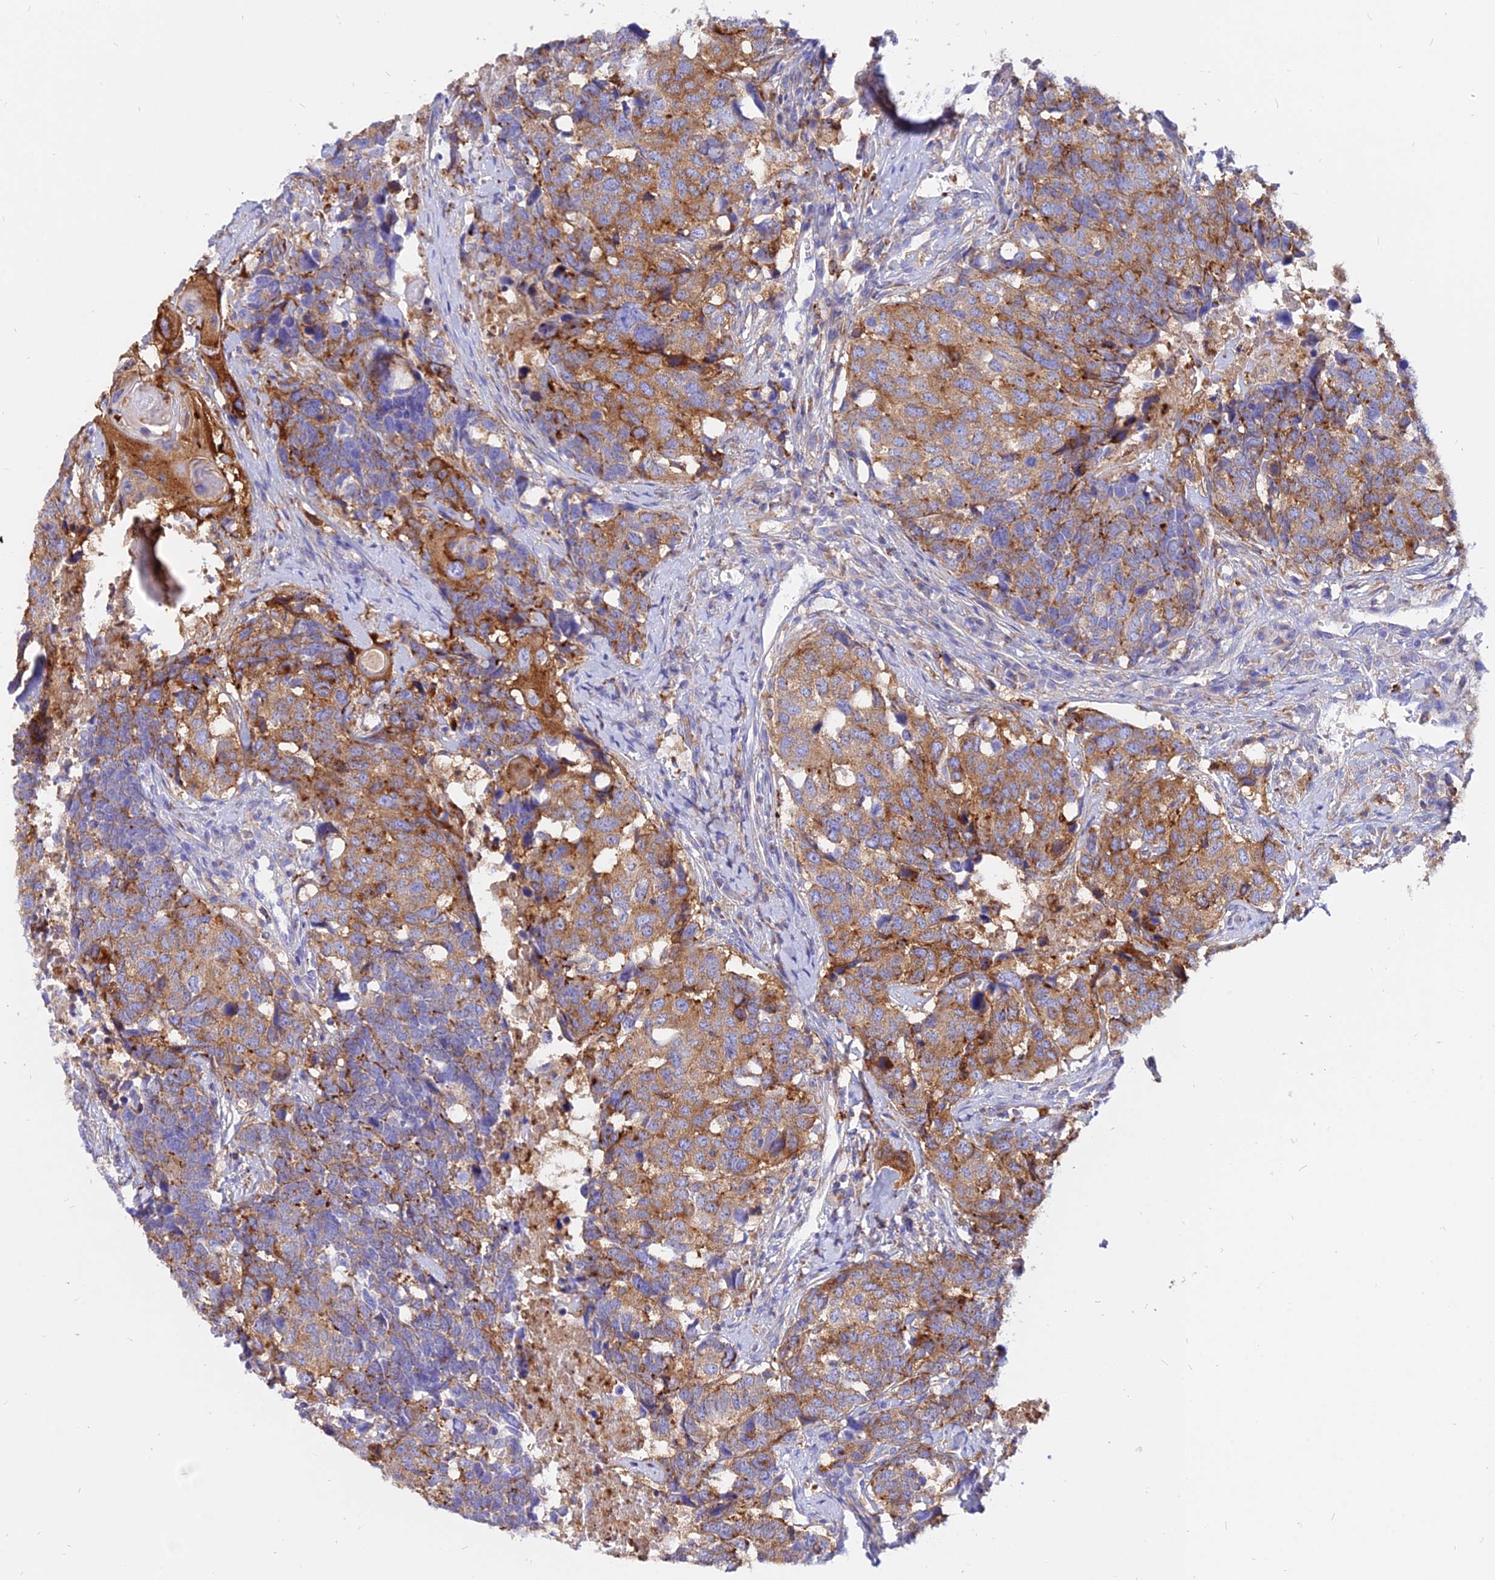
{"staining": {"intensity": "moderate", "quantity": ">75%", "location": "cytoplasmic/membranous"}, "tissue": "head and neck cancer", "cell_type": "Tumor cells", "image_type": "cancer", "snomed": [{"axis": "morphology", "description": "Squamous cell carcinoma, NOS"}, {"axis": "topography", "description": "Head-Neck"}], "caption": "About >75% of tumor cells in head and neck cancer display moderate cytoplasmic/membranous protein staining as visualized by brown immunohistochemical staining.", "gene": "AGTRAP", "patient": {"sex": "male", "age": 66}}